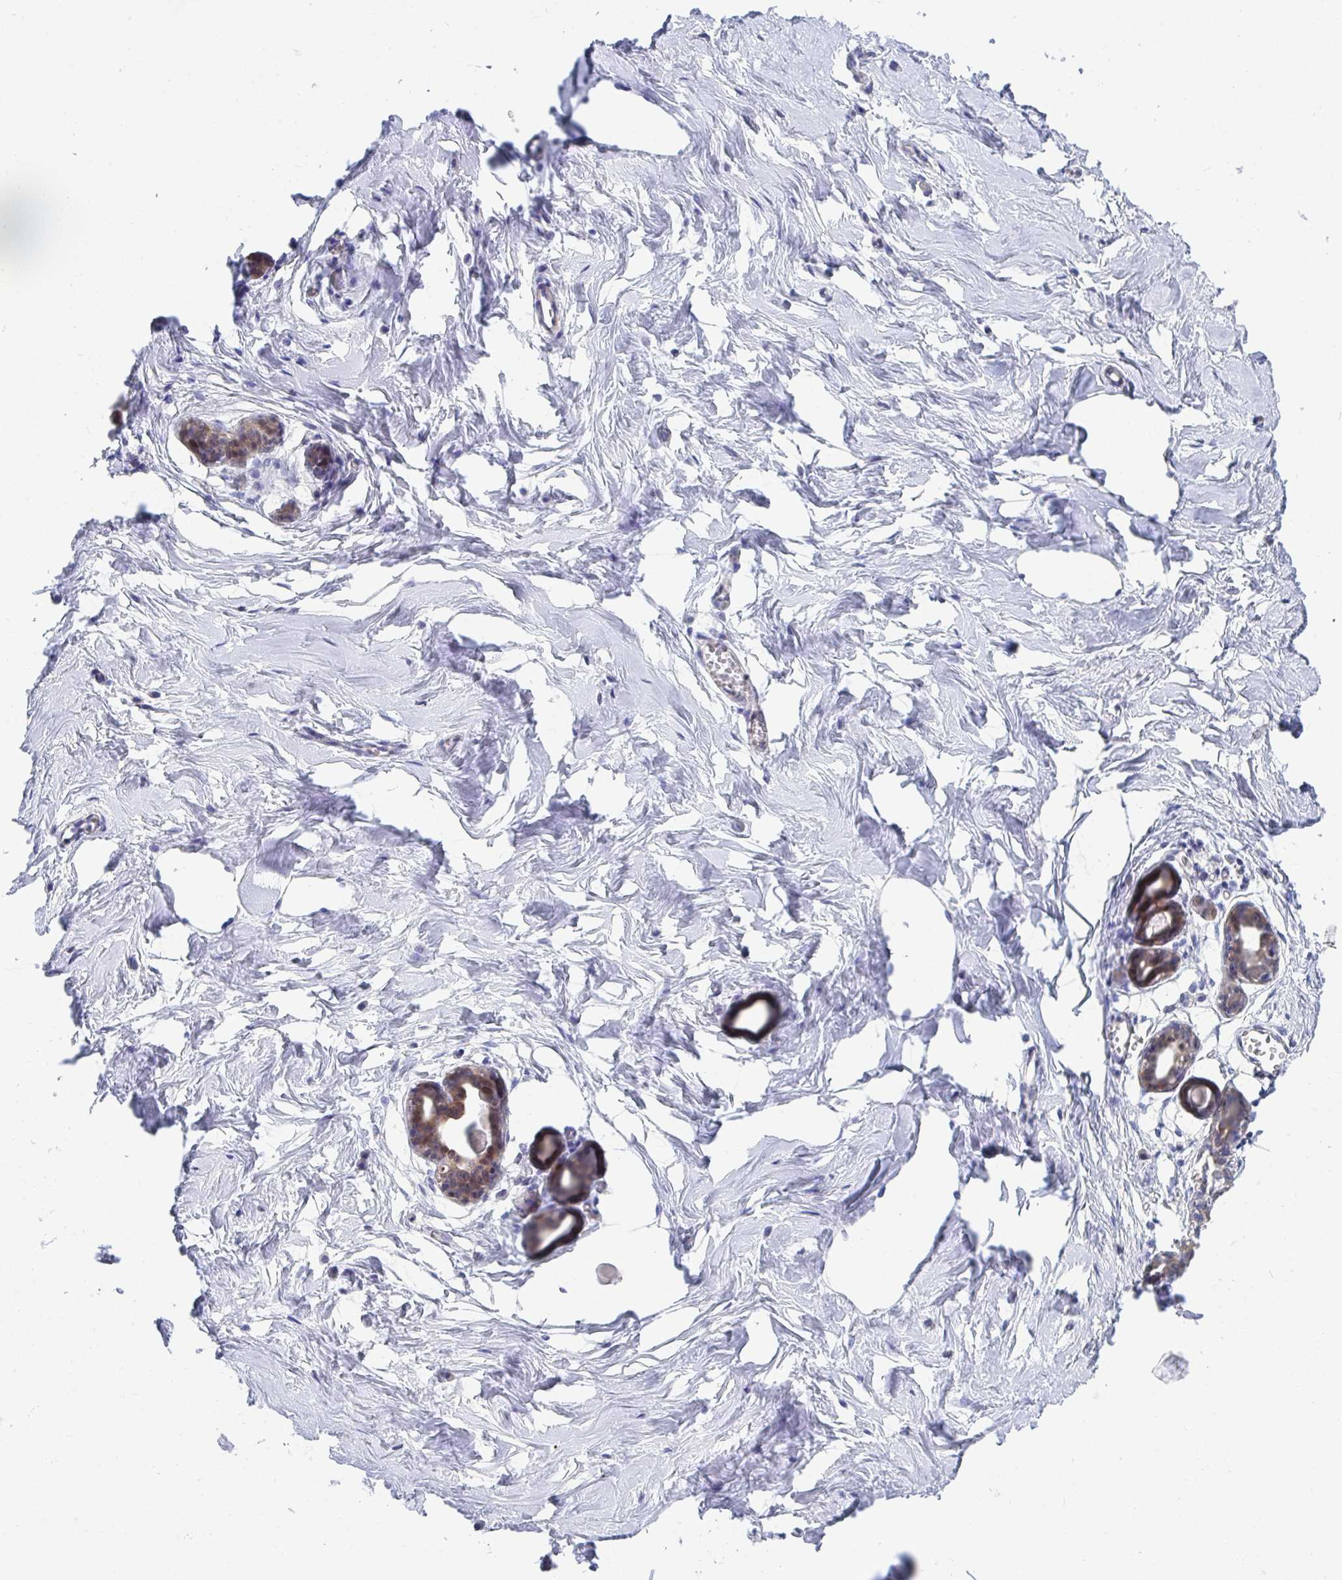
{"staining": {"intensity": "negative", "quantity": "none", "location": "none"}, "tissue": "breast", "cell_type": "Adipocytes", "image_type": "normal", "snomed": [{"axis": "morphology", "description": "Normal tissue, NOS"}, {"axis": "topography", "description": "Breast"}], "caption": "A high-resolution image shows immunohistochemistry (IHC) staining of unremarkable breast, which exhibits no significant positivity in adipocytes. (DAB (3,3'-diaminobenzidine) immunohistochemistry (IHC) visualized using brightfield microscopy, high magnification).", "gene": "P2RX3", "patient": {"sex": "female", "age": 45}}